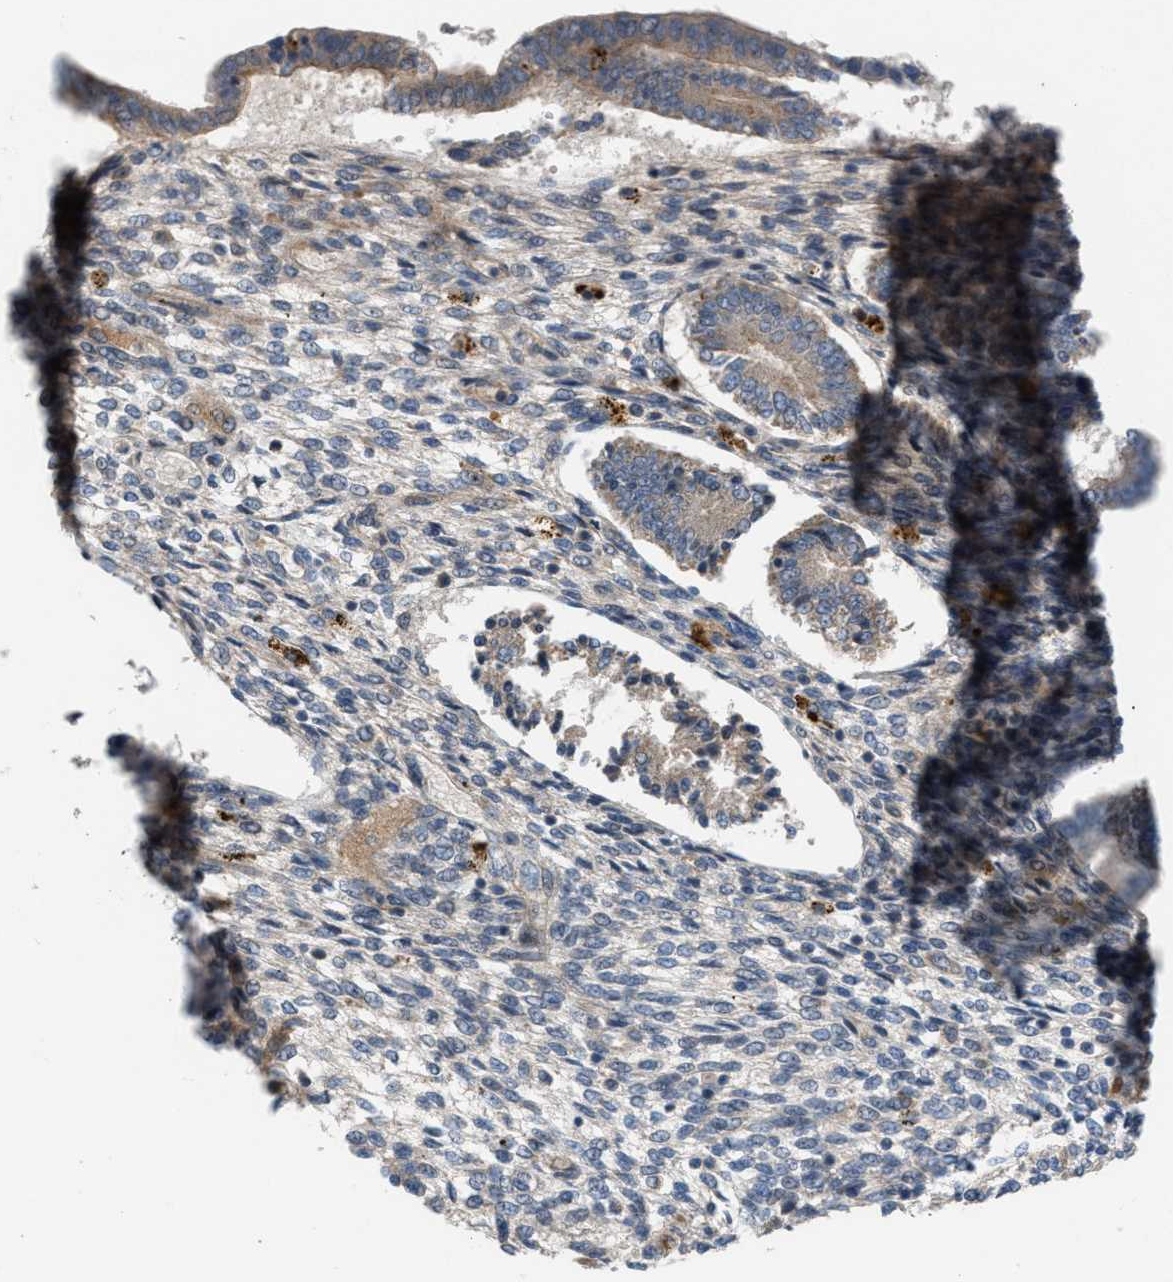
{"staining": {"intensity": "weak", "quantity": "<25%", "location": "cytoplasmic/membranous"}, "tissue": "endometrium", "cell_type": "Cells in endometrial stroma", "image_type": "normal", "snomed": [{"axis": "morphology", "description": "Normal tissue, NOS"}, {"axis": "topography", "description": "Endometrium"}], "caption": "High magnification brightfield microscopy of normal endometrium stained with DAB (3,3'-diaminobenzidine) (brown) and counterstained with hematoxylin (blue): cells in endometrial stroma show no significant positivity. (DAB immunohistochemistry (IHC) with hematoxylin counter stain).", "gene": "CYB5D1", "patient": {"sex": "female", "age": 42}}